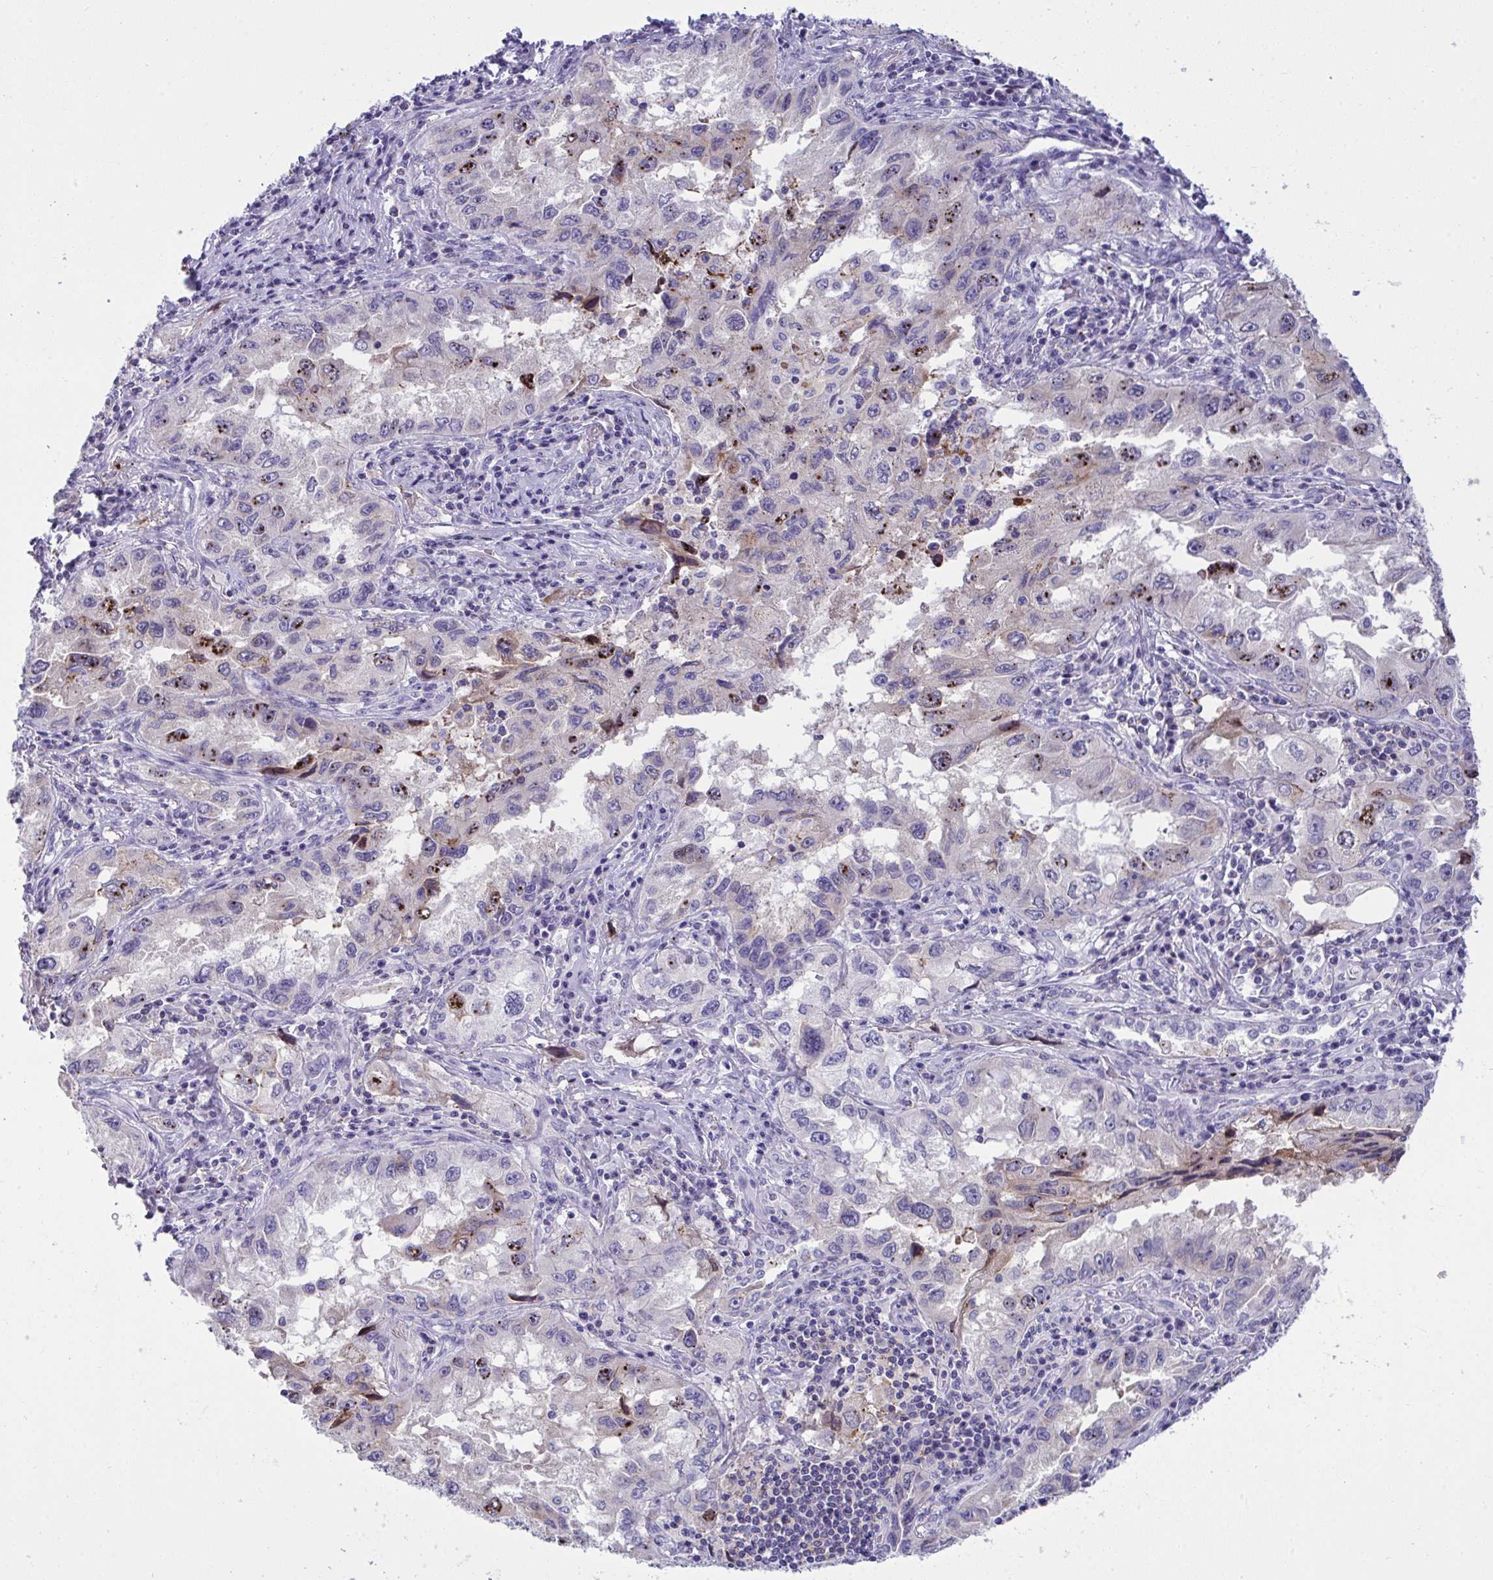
{"staining": {"intensity": "strong", "quantity": "<25%", "location": "cytoplasmic/membranous"}, "tissue": "lung cancer", "cell_type": "Tumor cells", "image_type": "cancer", "snomed": [{"axis": "morphology", "description": "Adenocarcinoma, NOS"}, {"axis": "topography", "description": "Lung"}], "caption": "Human lung cancer (adenocarcinoma) stained for a protein (brown) shows strong cytoplasmic/membranous positive expression in approximately <25% of tumor cells.", "gene": "RGPD5", "patient": {"sex": "female", "age": 73}}